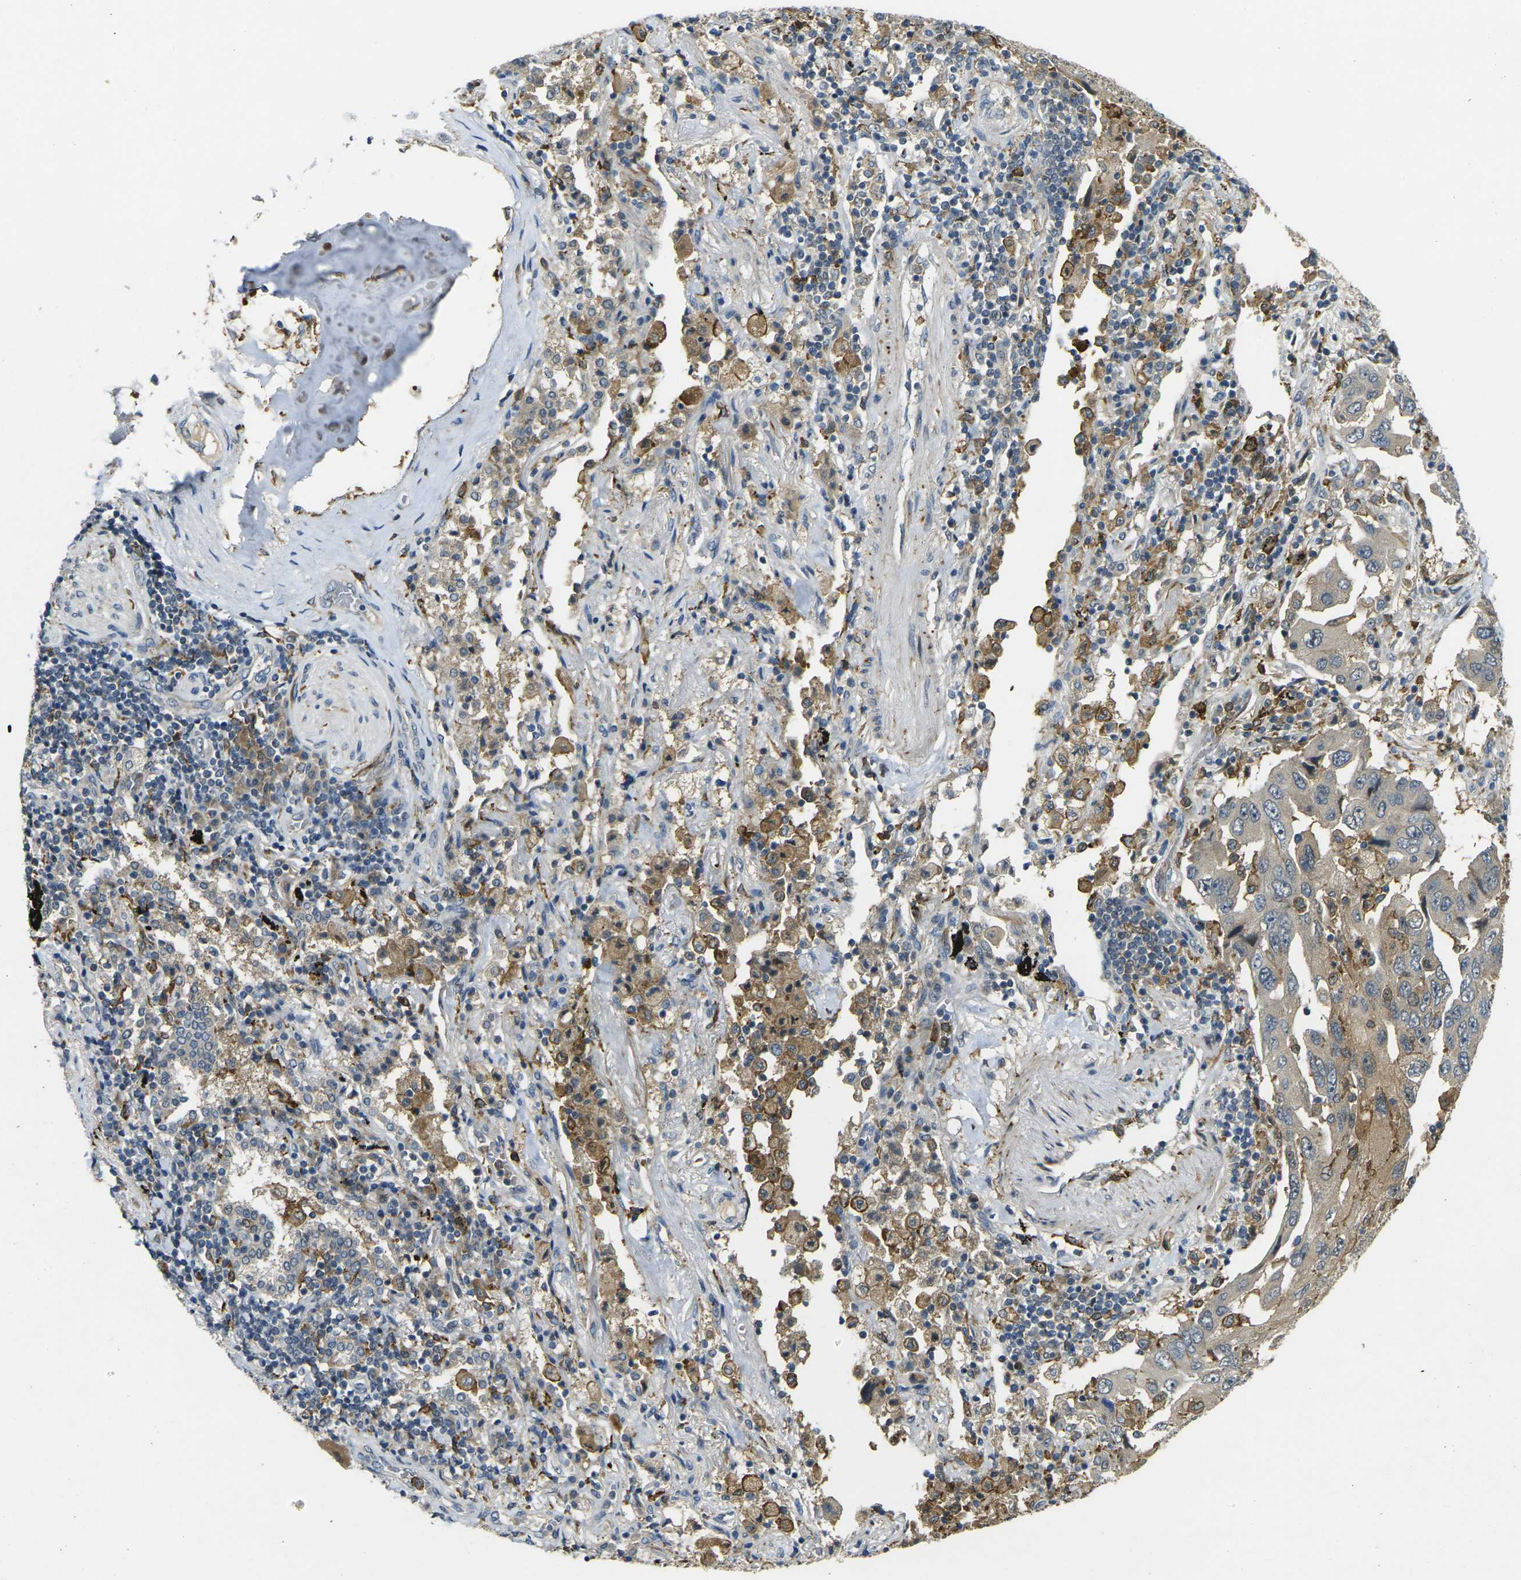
{"staining": {"intensity": "weak", "quantity": ">75%", "location": "cytoplasmic/membranous"}, "tissue": "lung cancer", "cell_type": "Tumor cells", "image_type": "cancer", "snomed": [{"axis": "morphology", "description": "Adenocarcinoma, NOS"}, {"axis": "topography", "description": "Lung"}], "caption": "Immunohistochemistry micrograph of neoplastic tissue: lung adenocarcinoma stained using immunohistochemistry reveals low levels of weak protein expression localized specifically in the cytoplasmic/membranous of tumor cells, appearing as a cytoplasmic/membranous brown color.", "gene": "PIGL", "patient": {"sex": "female", "age": 65}}